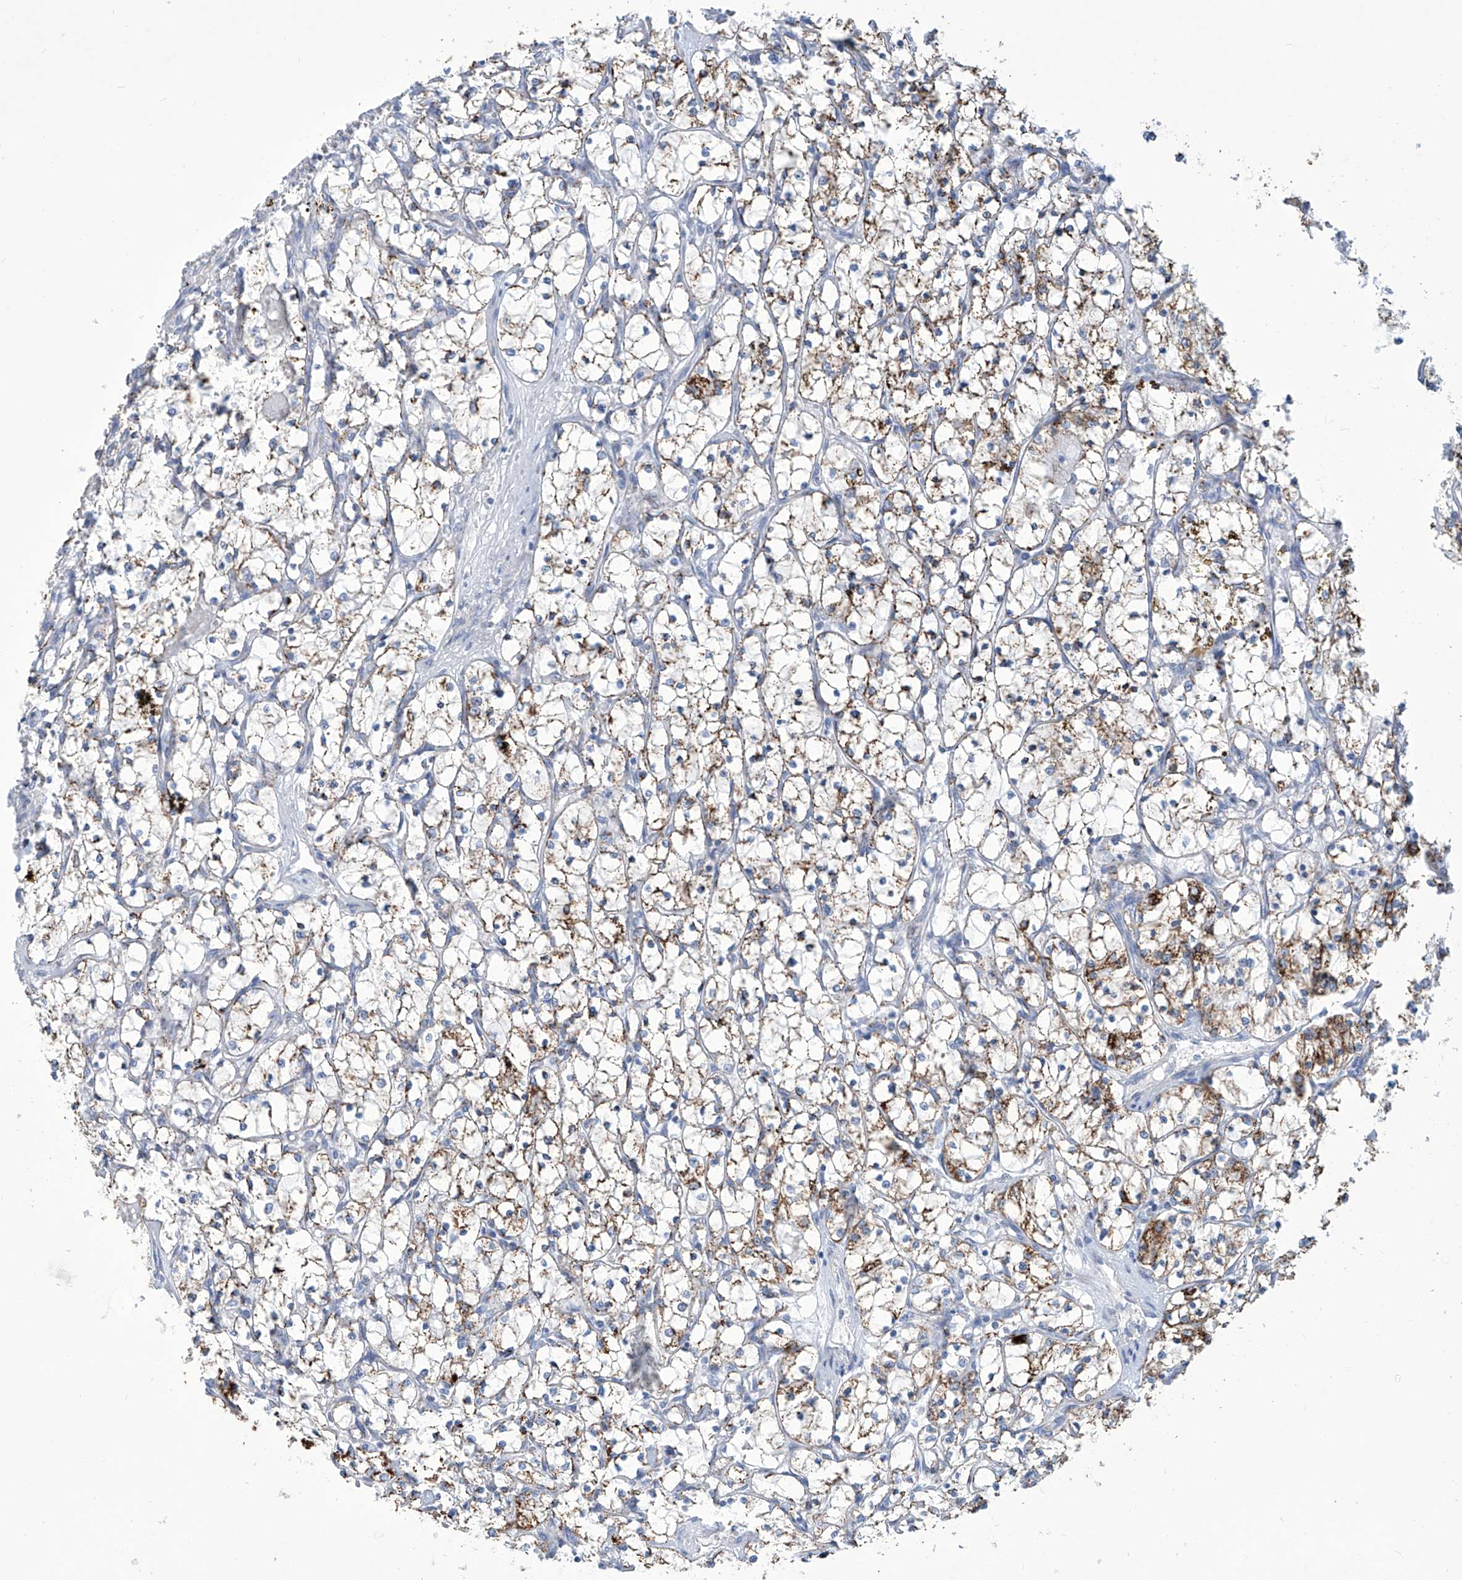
{"staining": {"intensity": "strong", "quantity": "<25%", "location": "cytoplasmic/membranous"}, "tissue": "renal cancer", "cell_type": "Tumor cells", "image_type": "cancer", "snomed": [{"axis": "morphology", "description": "Adenocarcinoma, NOS"}, {"axis": "topography", "description": "Kidney"}], "caption": "Strong cytoplasmic/membranous positivity for a protein is seen in about <25% of tumor cells of renal adenocarcinoma using IHC.", "gene": "ALDH6A1", "patient": {"sex": "female", "age": 69}}